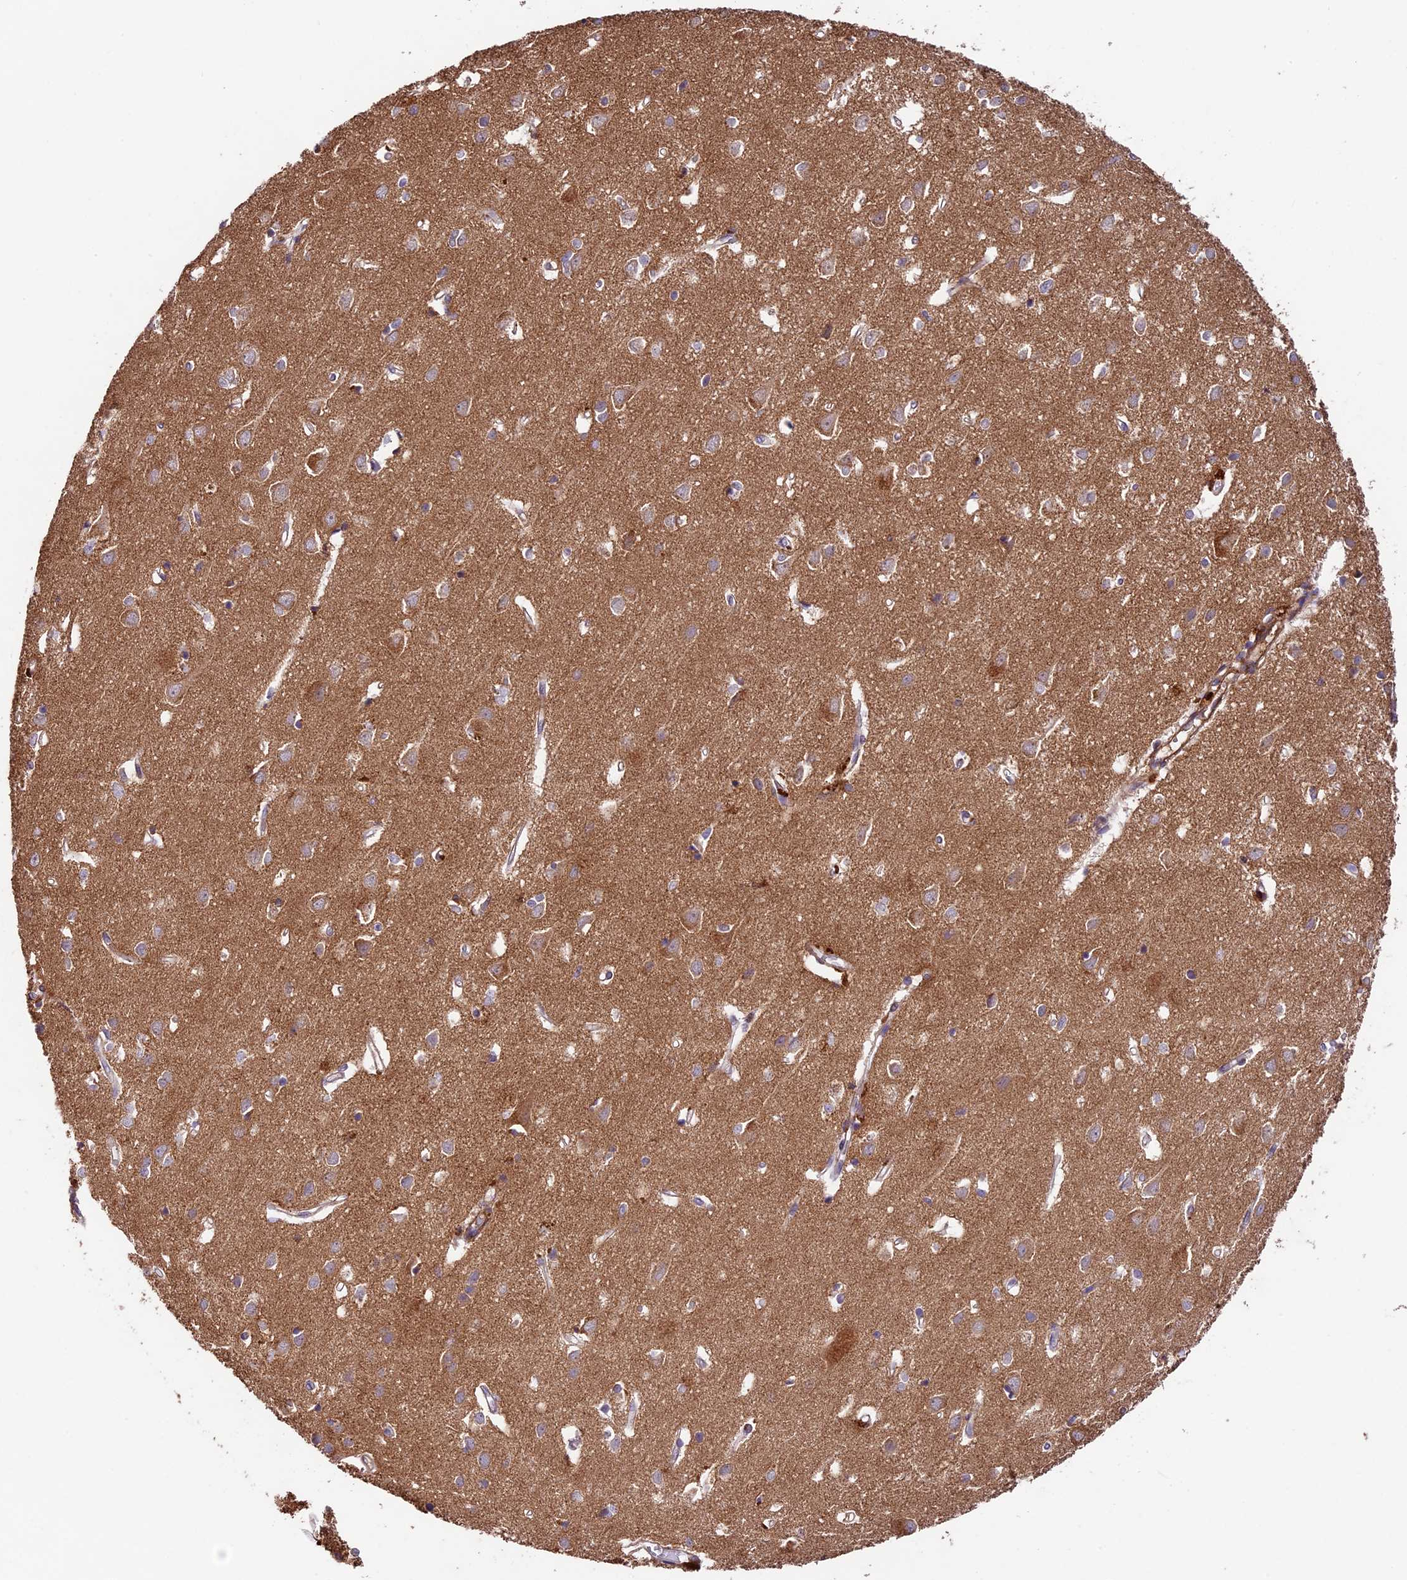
{"staining": {"intensity": "negative", "quantity": "none", "location": "none"}, "tissue": "cerebral cortex", "cell_type": "Endothelial cells", "image_type": "normal", "snomed": [{"axis": "morphology", "description": "Normal tissue, NOS"}, {"axis": "topography", "description": "Cerebral cortex"}], "caption": "Immunohistochemistry (IHC) image of benign cerebral cortex: cerebral cortex stained with DAB (3,3'-diaminobenzidine) exhibits no significant protein positivity in endothelial cells.", "gene": "LSM7", "patient": {"sex": "female", "age": 64}}